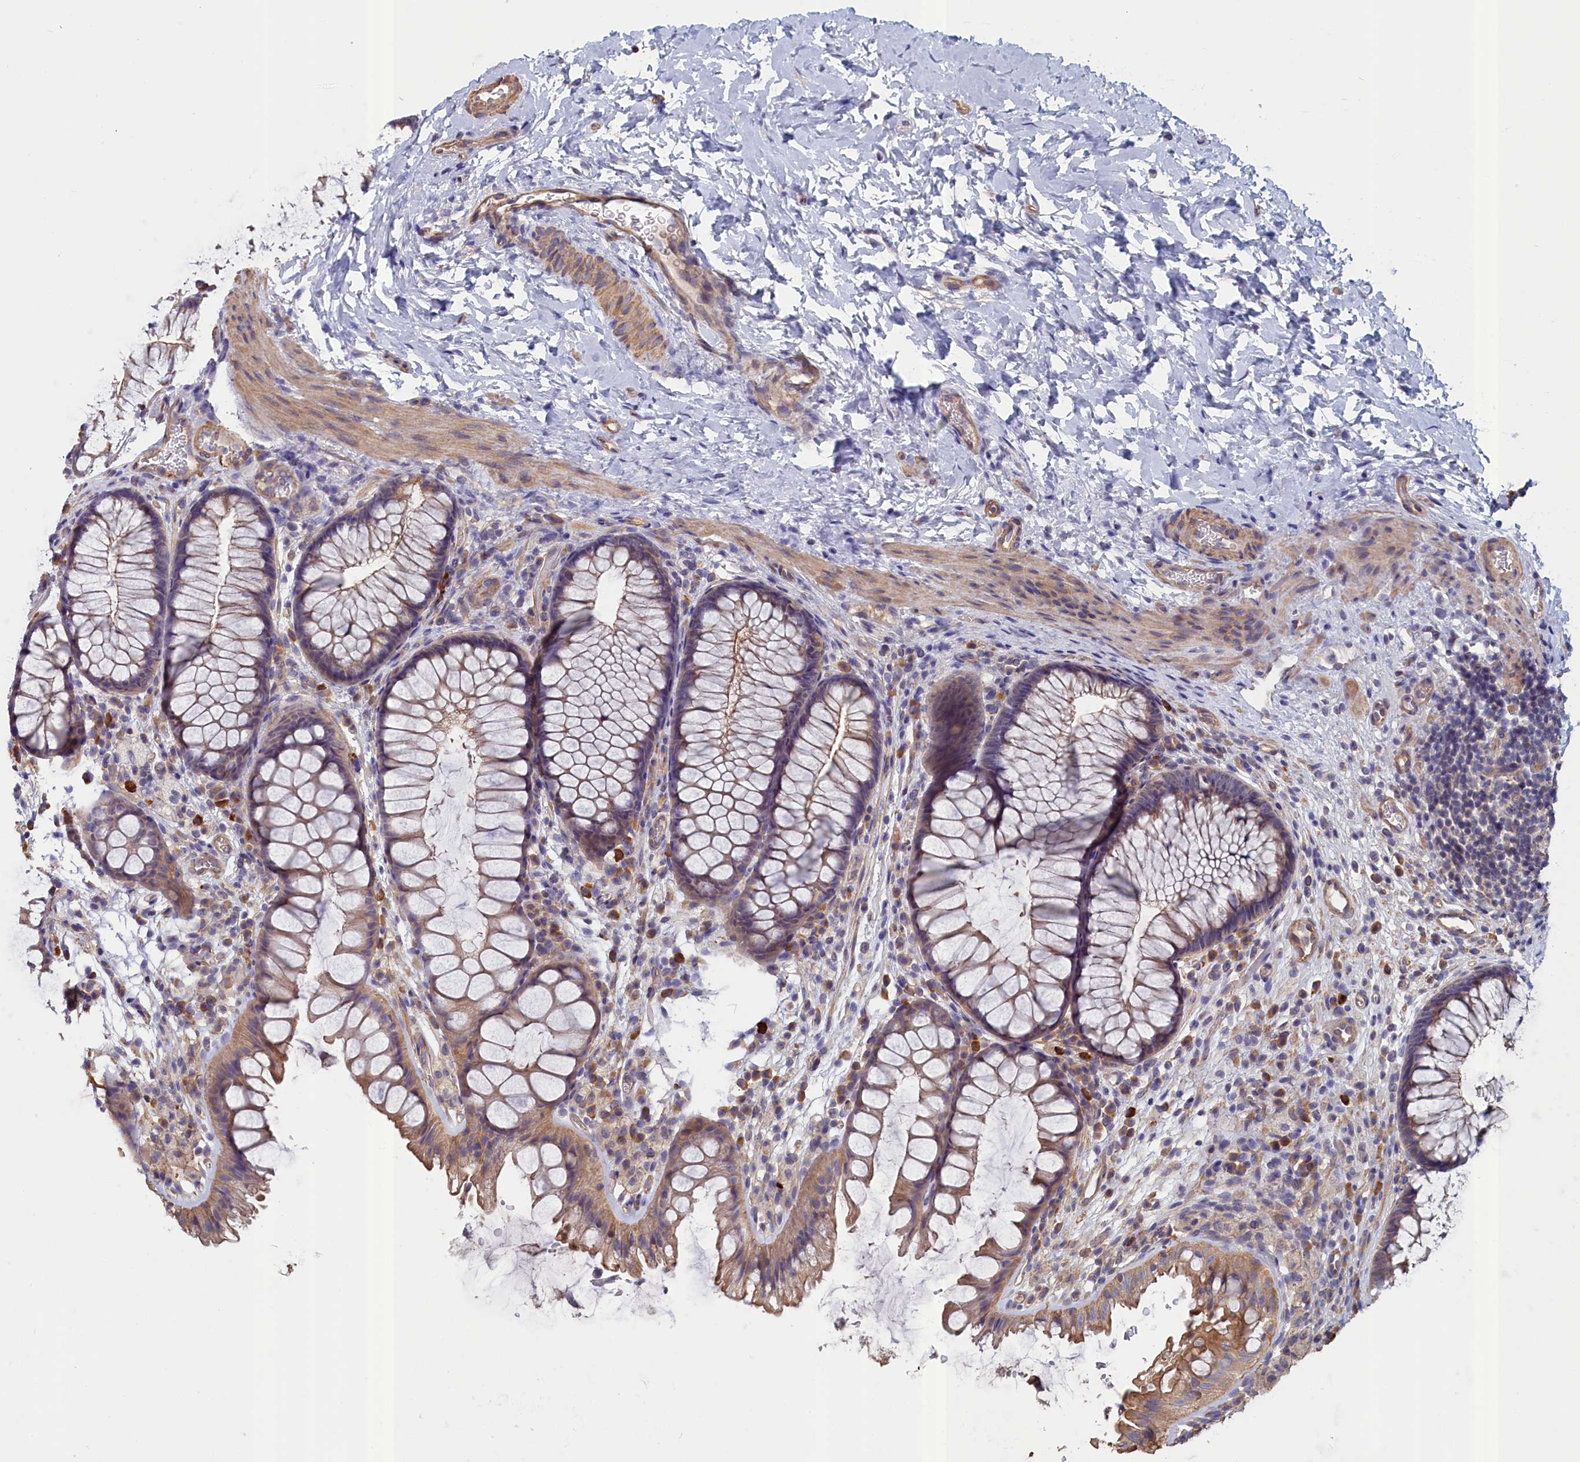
{"staining": {"intensity": "moderate", "quantity": ">75%", "location": "cytoplasmic/membranous"}, "tissue": "colon", "cell_type": "Endothelial cells", "image_type": "normal", "snomed": [{"axis": "morphology", "description": "Normal tissue, NOS"}, {"axis": "topography", "description": "Colon"}], "caption": "Brown immunohistochemical staining in normal human colon reveals moderate cytoplasmic/membranous positivity in approximately >75% of endothelial cells.", "gene": "ANKRD2", "patient": {"sex": "female", "age": 62}}